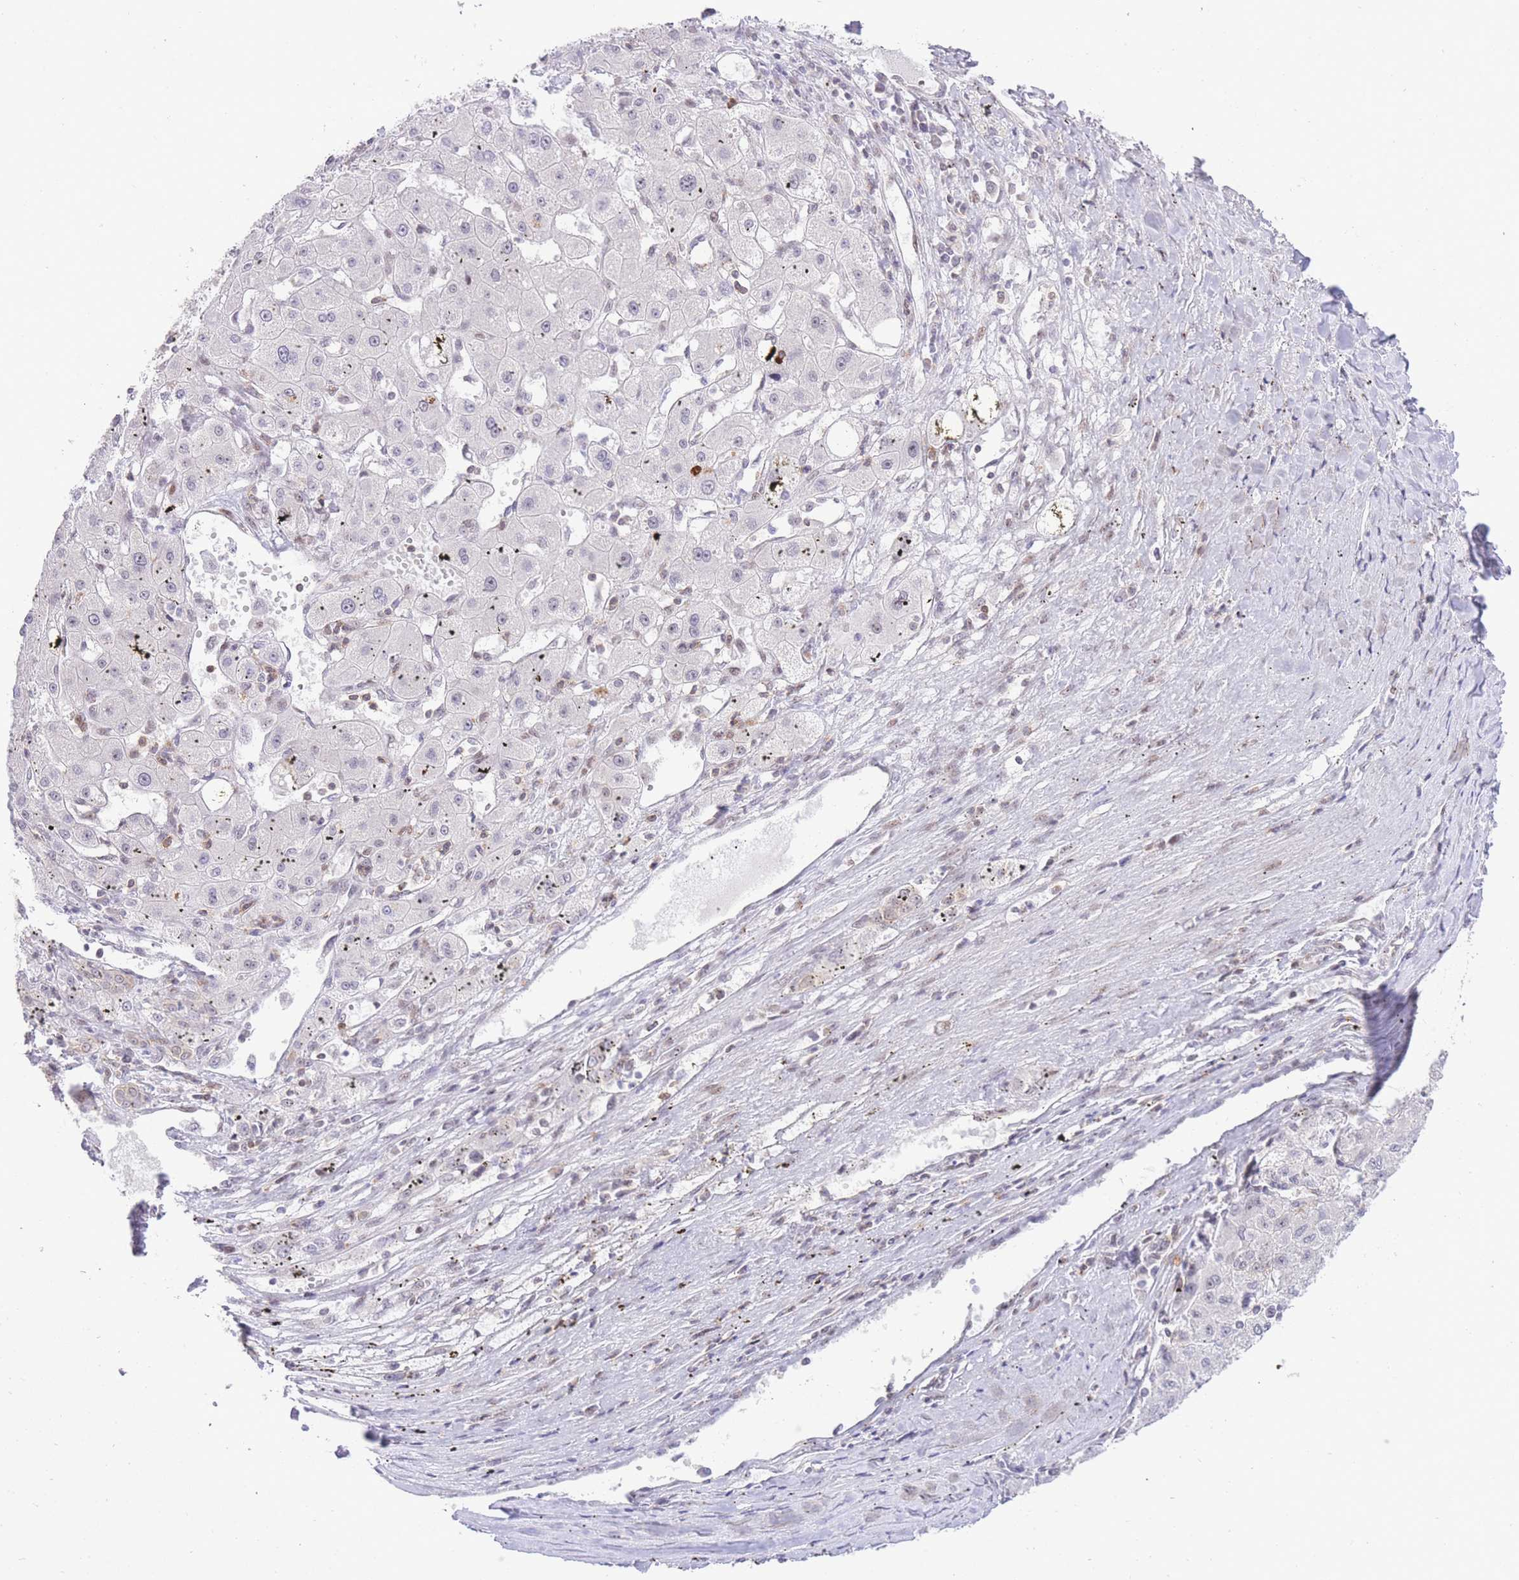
{"staining": {"intensity": "negative", "quantity": "none", "location": "none"}, "tissue": "liver cancer", "cell_type": "Tumor cells", "image_type": "cancer", "snomed": [{"axis": "morphology", "description": "Carcinoma, Hepatocellular, NOS"}, {"axis": "topography", "description": "Liver"}], "caption": "DAB immunohistochemical staining of liver cancer (hepatocellular carcinoma) reveals no significant positivity in tumor cells.", "gene": "STK39", "patient": {"sex": "male", "age": 72}}